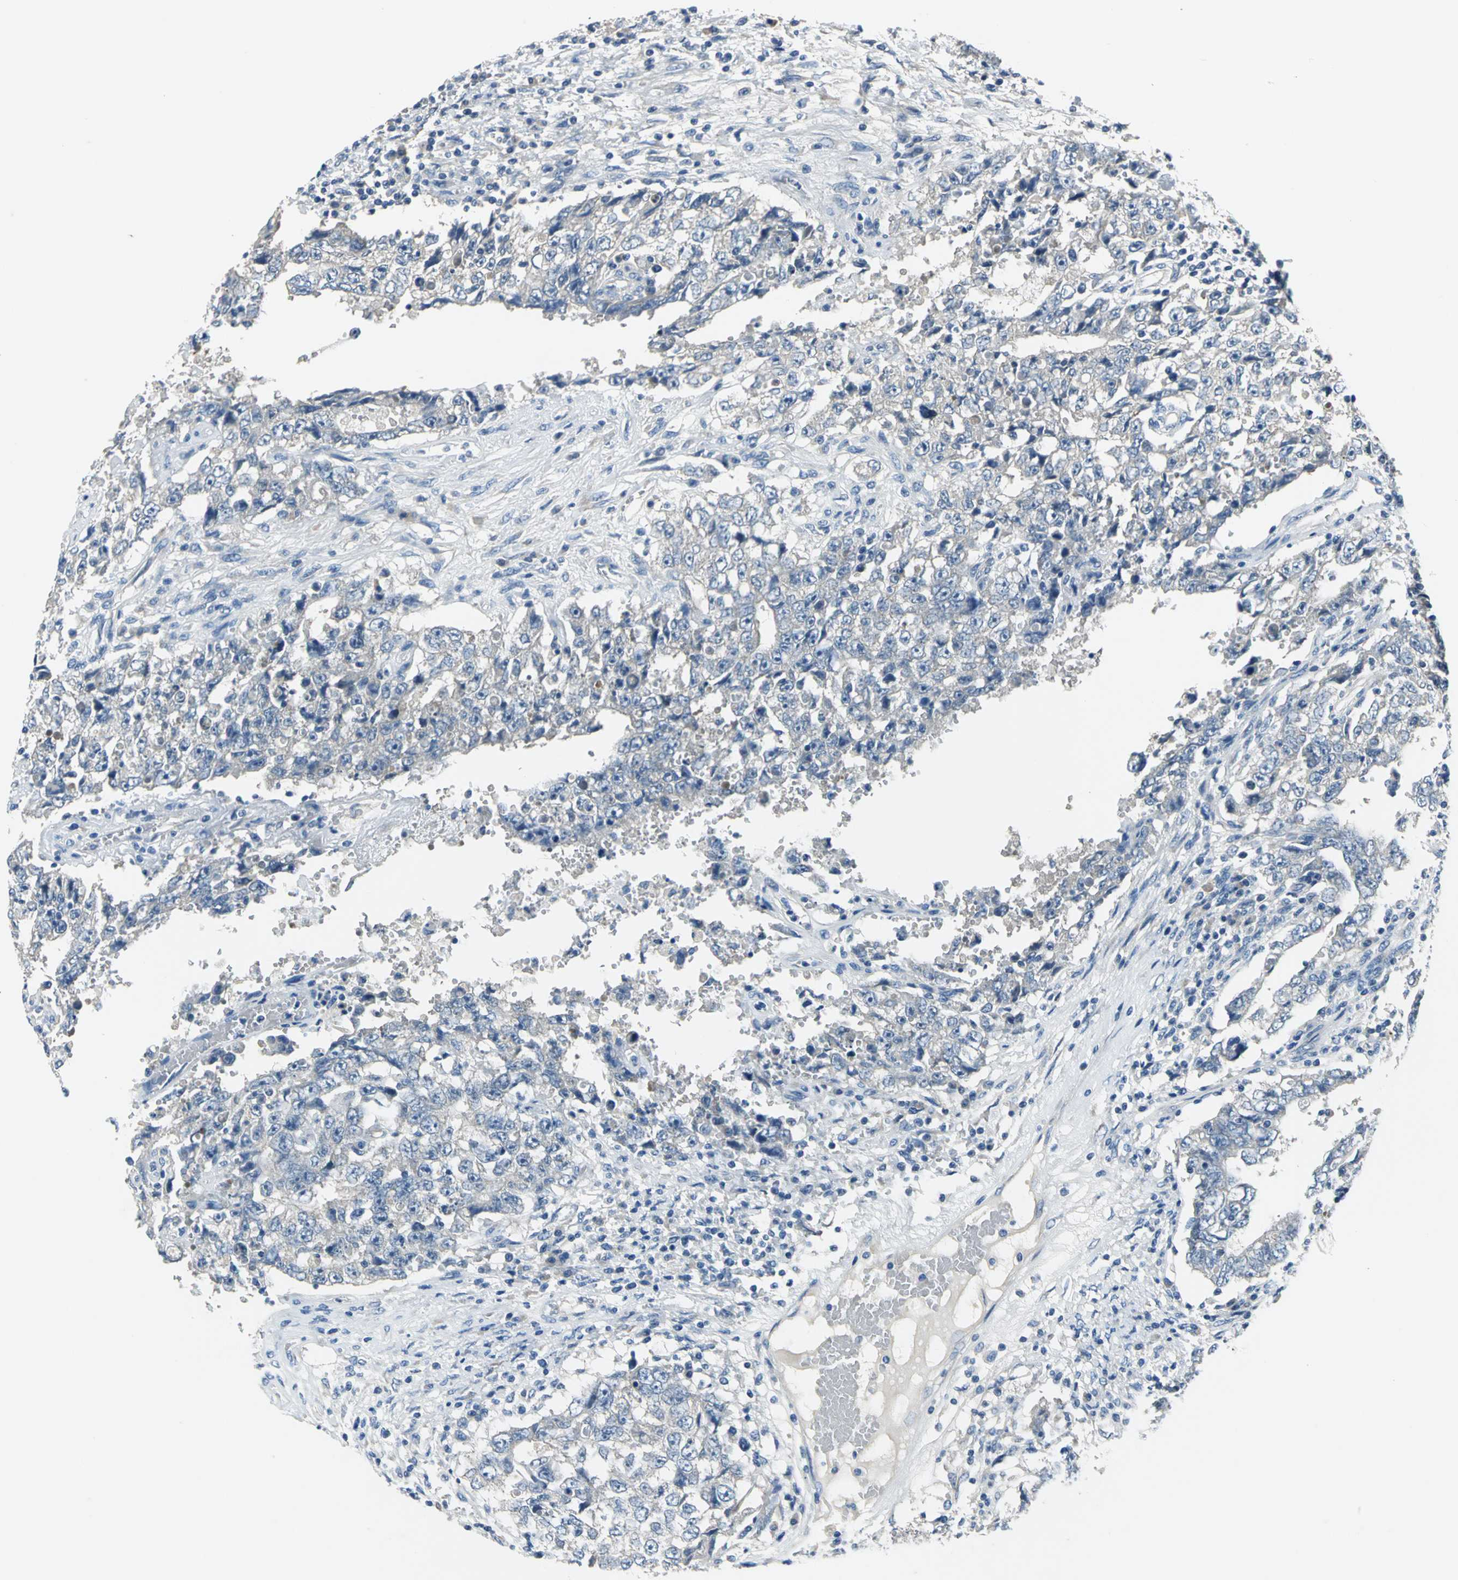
{"staining": {"intensity": "negative", "quantity": "none", "location": "none"}, "tissue": "testis cancer", "cell_type": "Tumor cells", "image_type": "cancer", "snomed": [{"axis": "morphology", "description": "Carcinoma, Embryonal, NOS"}, {"axis": "topography", "description": "Testis"}], "caption": "Tumor cells are negative for protein expression in human testis embryonal carcinoma. Nuclei are stained in blue.", "gene": "SLC16A7", "patient": {"sex": "male", "age": 26}}